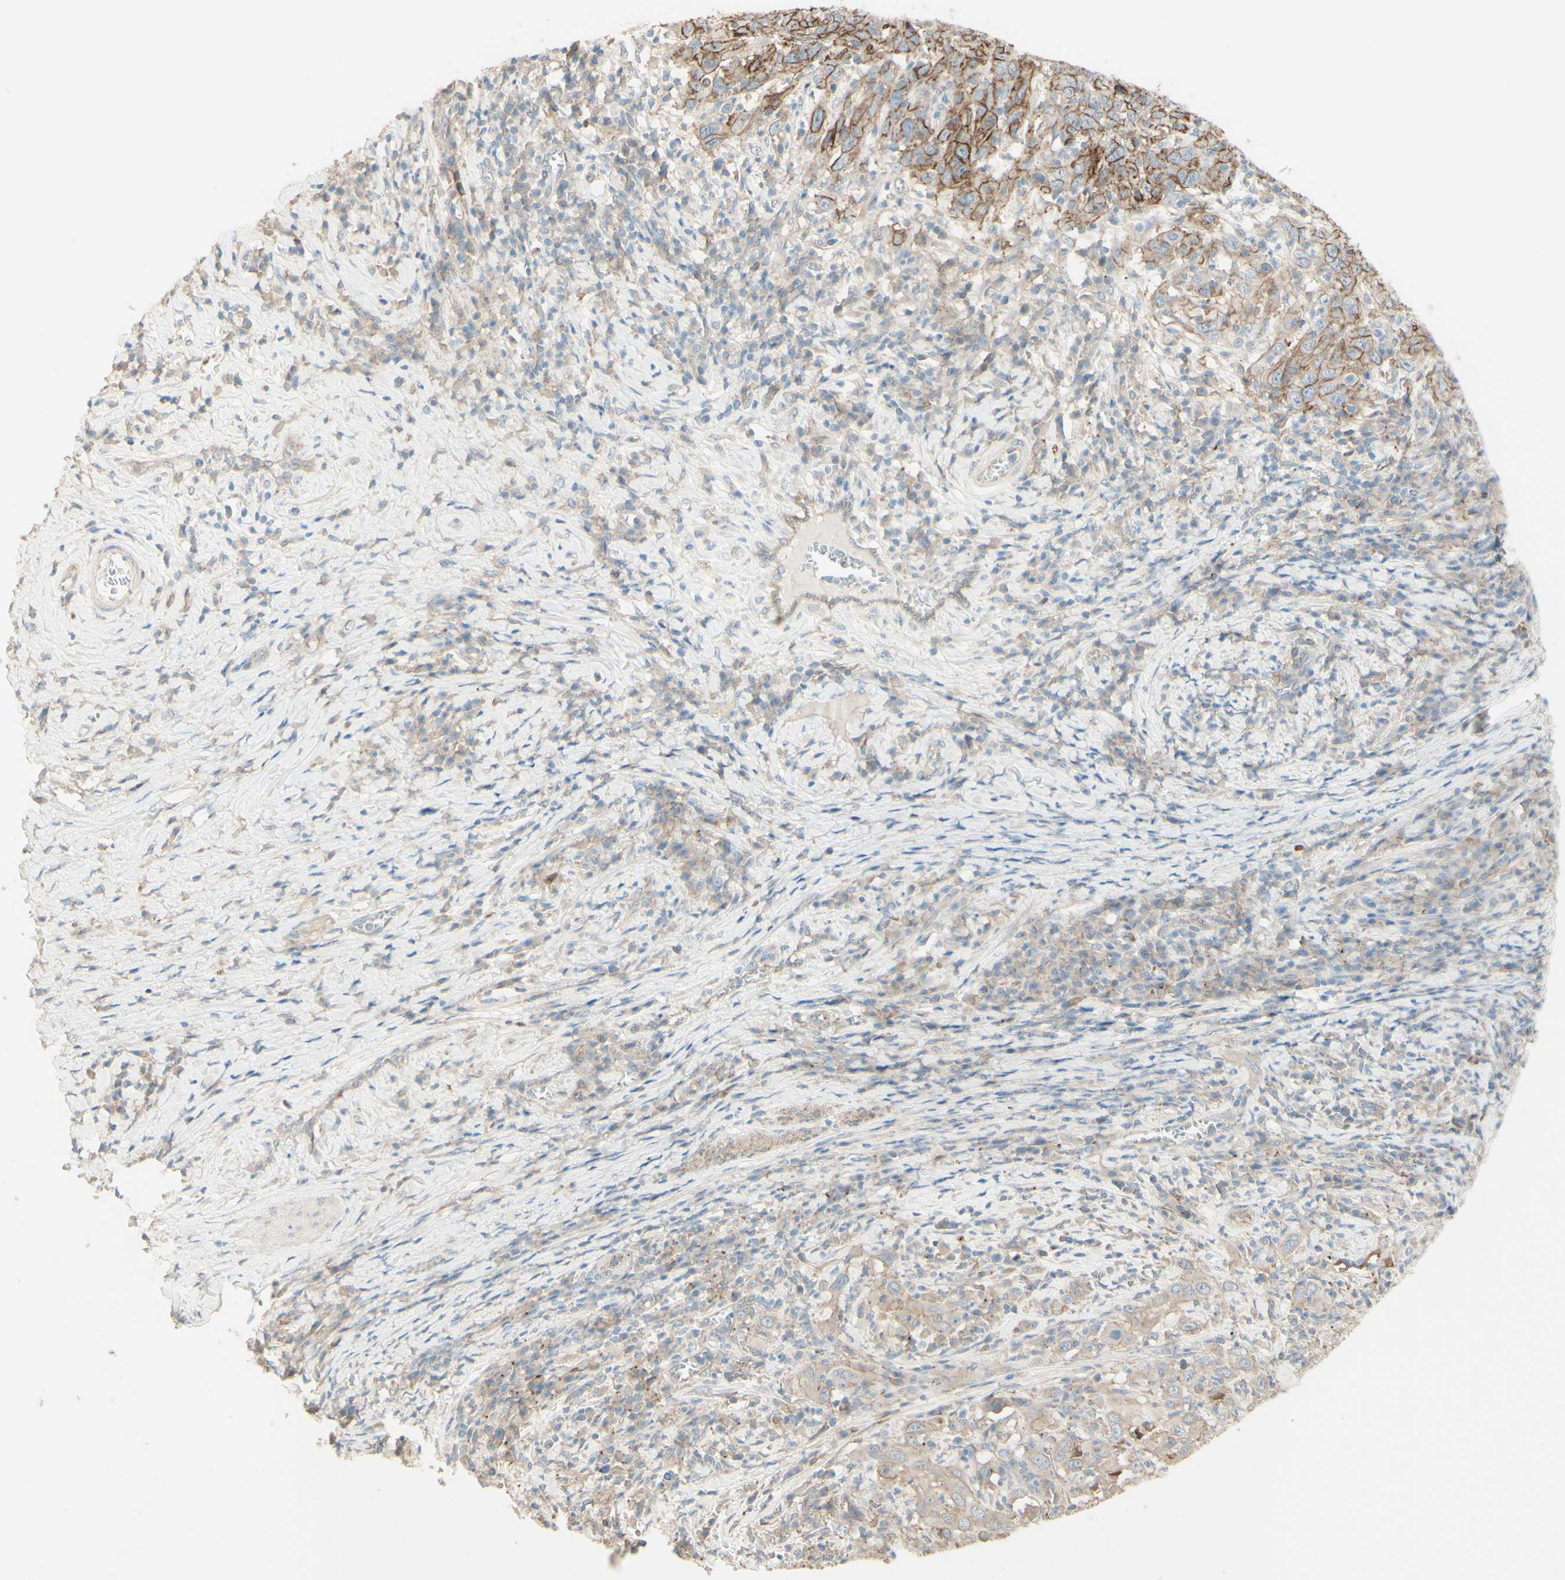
{"staining": {"intensity": "weak", "quantity": "<25%", "location": "cytoplasmic/membranous"}, "tissue": "cervical cancer", "cell_type": "Tumor cells", "image_type": "cancer", "snomed": [{"axis": "morphology", "description": "Squamous cell carcinoma, NOS"}, {"axis": "topography", "description": "Cervix"}], "caption": "The histopathology image displays no significant expression in tumor cells of cervical squamous cell carcinoma.", "gene": "RNF149", "patient": {"sex": "female", "age": 46}}